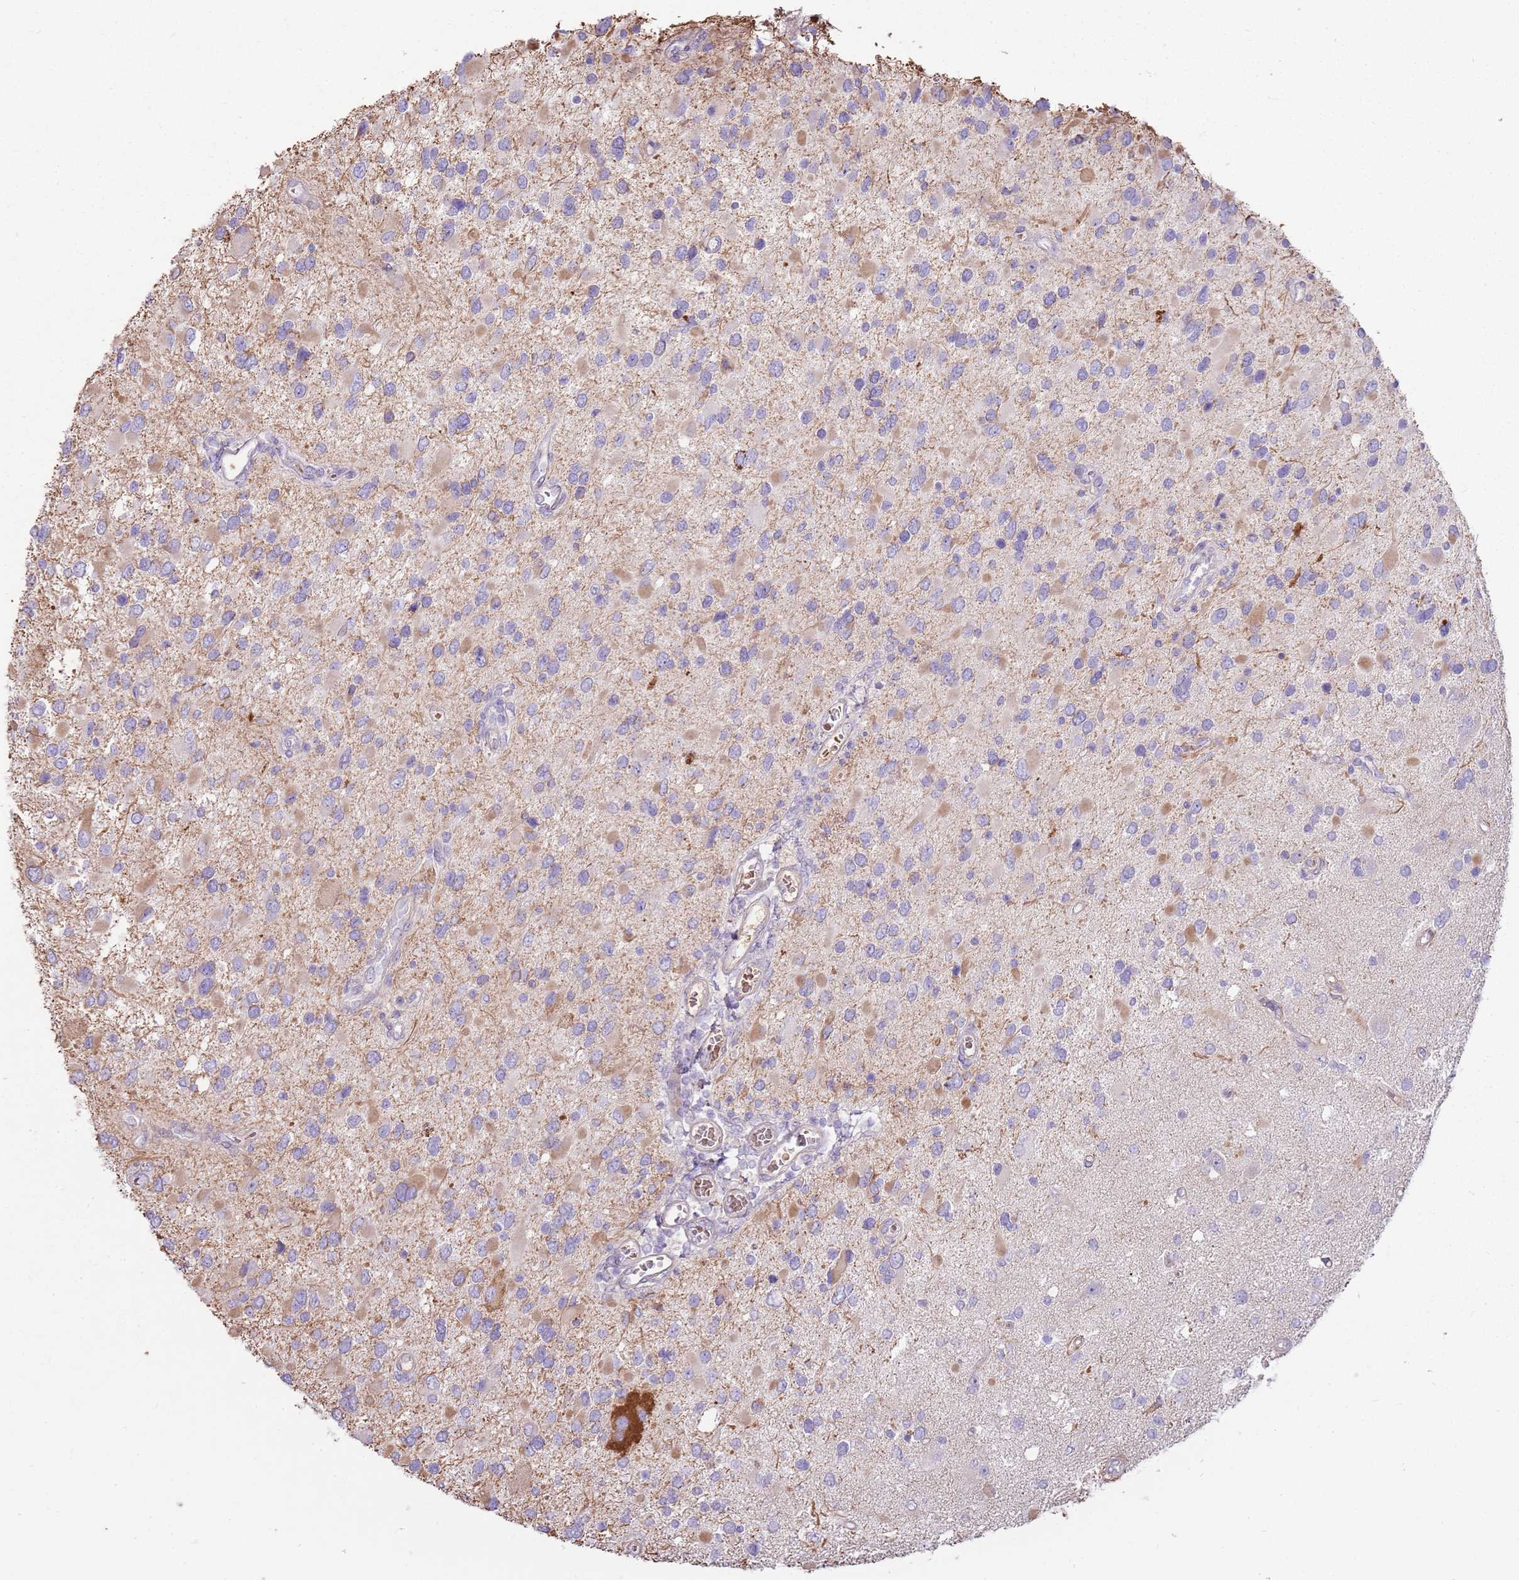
{"staining": {"intensity": "moderate", "quantity": "<25%", "location": "cytoplasmic/membranous"}, "tissue": "glioma", "cell_type": "Tumor cells", "image_type": "cancer", "snomed": [{"axis": "morphology", "description": "Glioma, malignant, High grade"}, {"axis": "topography", "description": "Brain"}], "caption": "The immunohistochemical stain shows moderate cytoplasmic/membranous expression in tumor cells of glioma tissue.", "gene": "MCUB", "patient": {"sex": "male", "age": 53}}